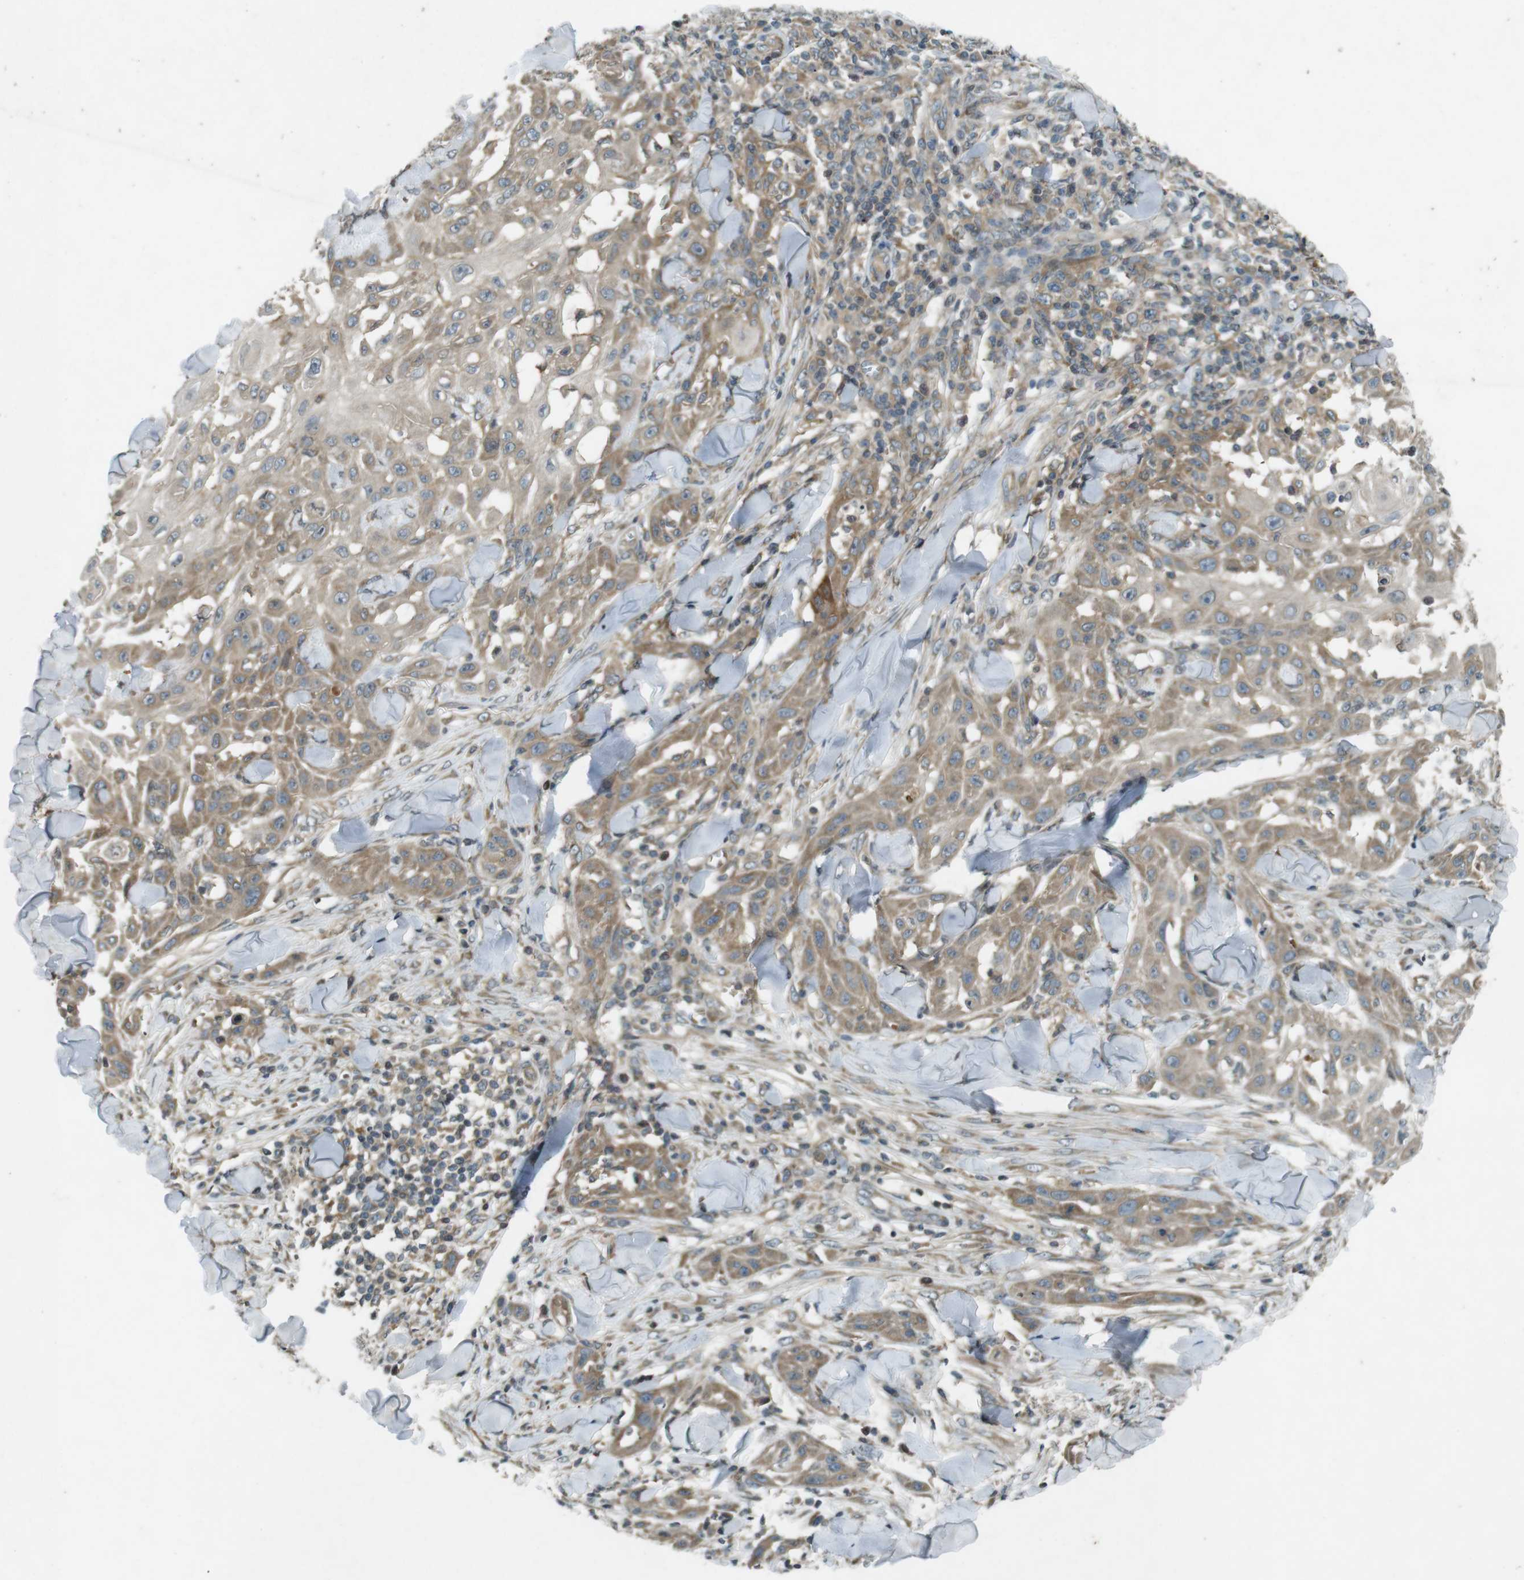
{"staining": {"intensity": "weak", "quantity": ">75%", "location": "cytoplasmic/membranous"}, "tissue": "skin cancer", "cell_type": "Tumor cells", "image_type": "cancer", "snomed": [{"axis": "morphology", "description": "Squamous cell carcinoma, NOS"}, {"axis": "topography", "description": "Skin"}], "caption": "The micrograph shows staining of skin cancer (squamous cell carcinoma), revealing weak cytoplasmic/membranous protein positivity (brown color) within tumor cells.", "gene": "ZYX", "patient": {"sex": "male", "age": 24}}